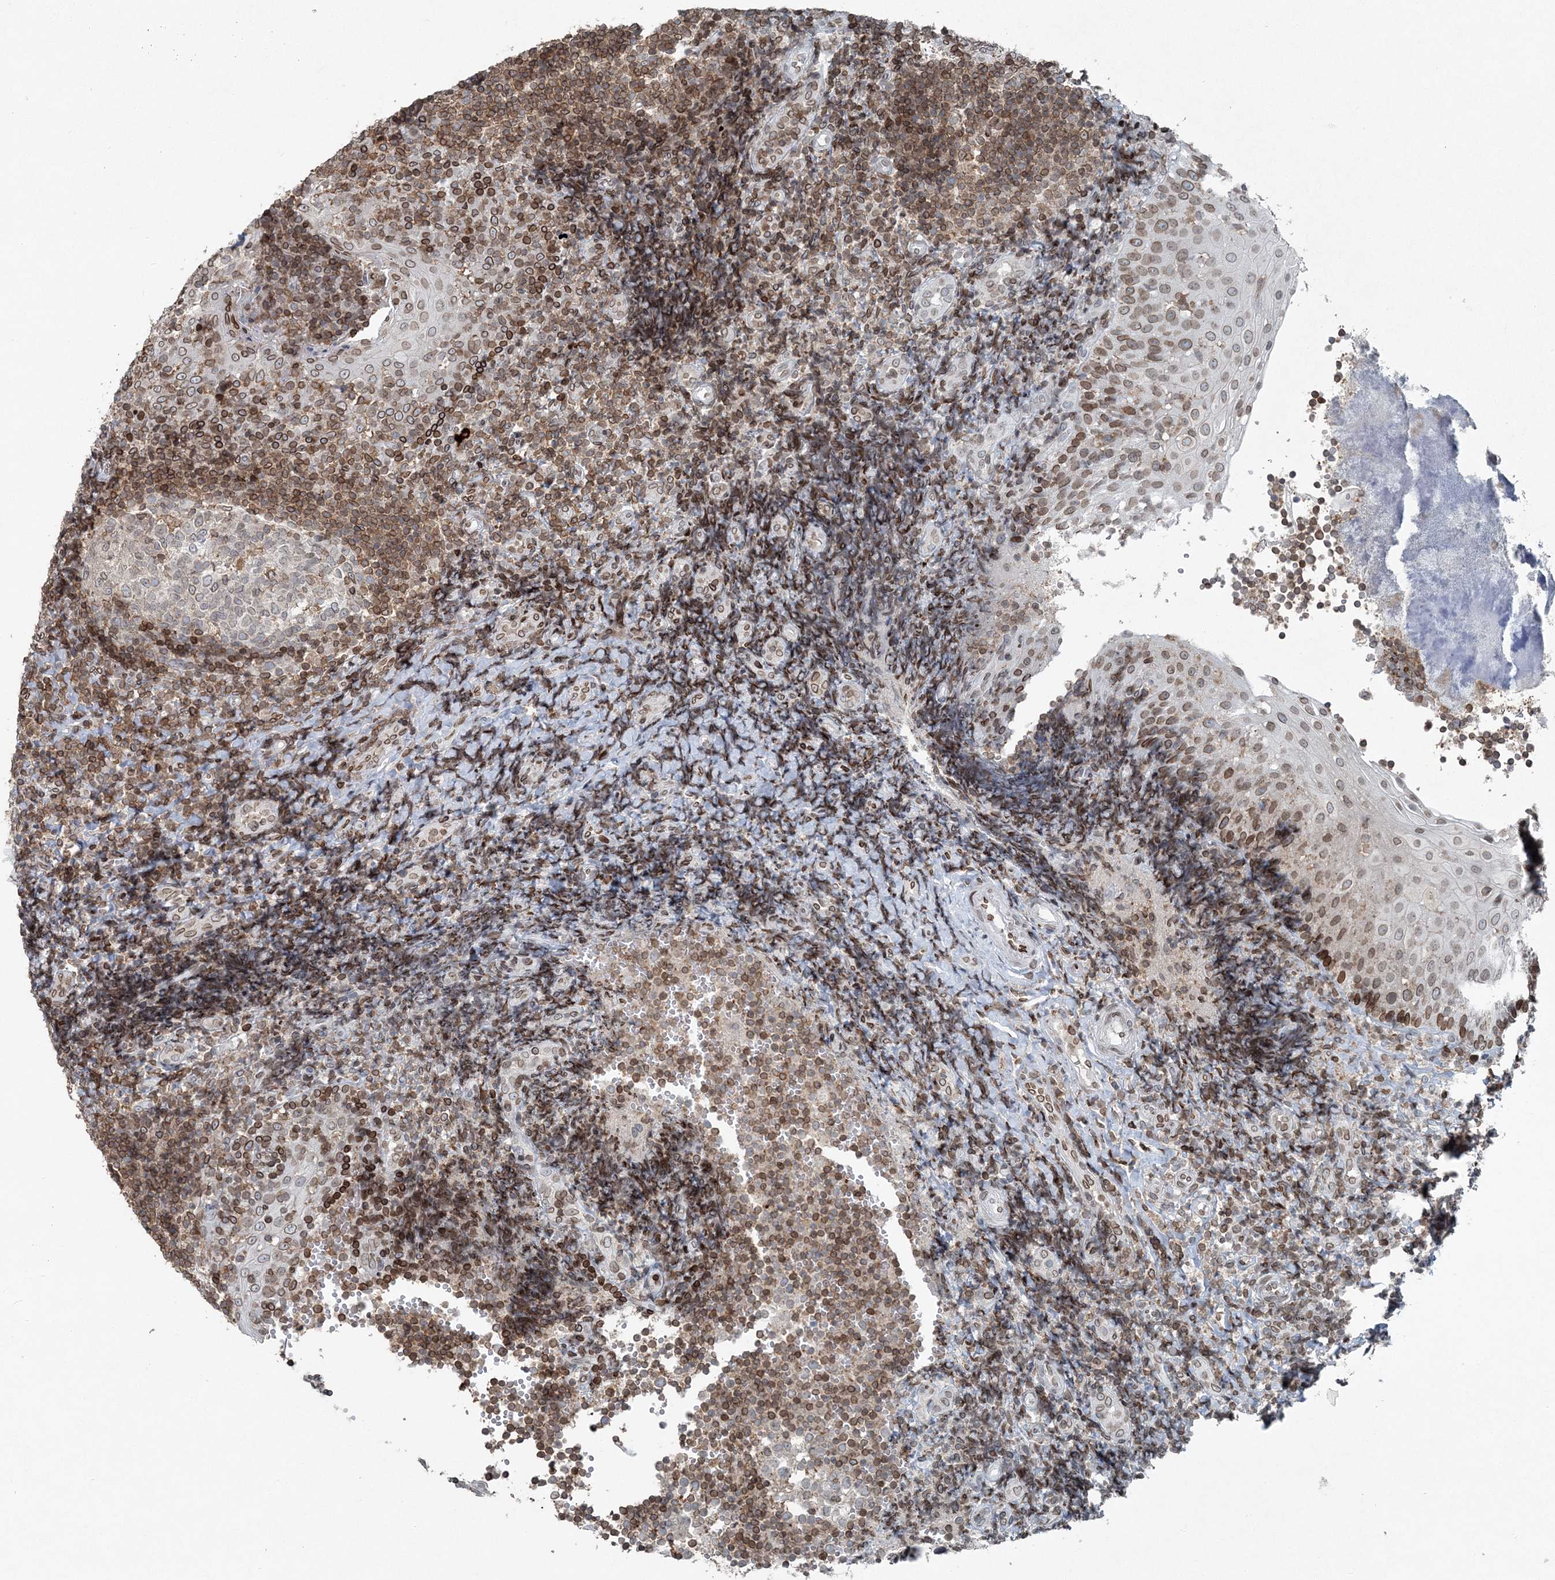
{"staining": {"intensity": "moderate", "quantity": "<25%", "location": "cytoplasmic/membranous,nuclear"}, "tissue": "tonsil", "cell_type": "Germinal center cells", "image_type": "normal", "snomed": [{"axis": "morphology", "description": "Normal tissue, NOS"}, {"axis": "topography", "description": "Tonsil"}], "caption": "About <25% of germinal center cells in normal tonsil display moderate cytoplasmic/membranous,nuclear protein positivity as visualized by brown immunohistochemical staining.", "gene": "GJD4", "patient": {"sex": "female", "age": 40}}